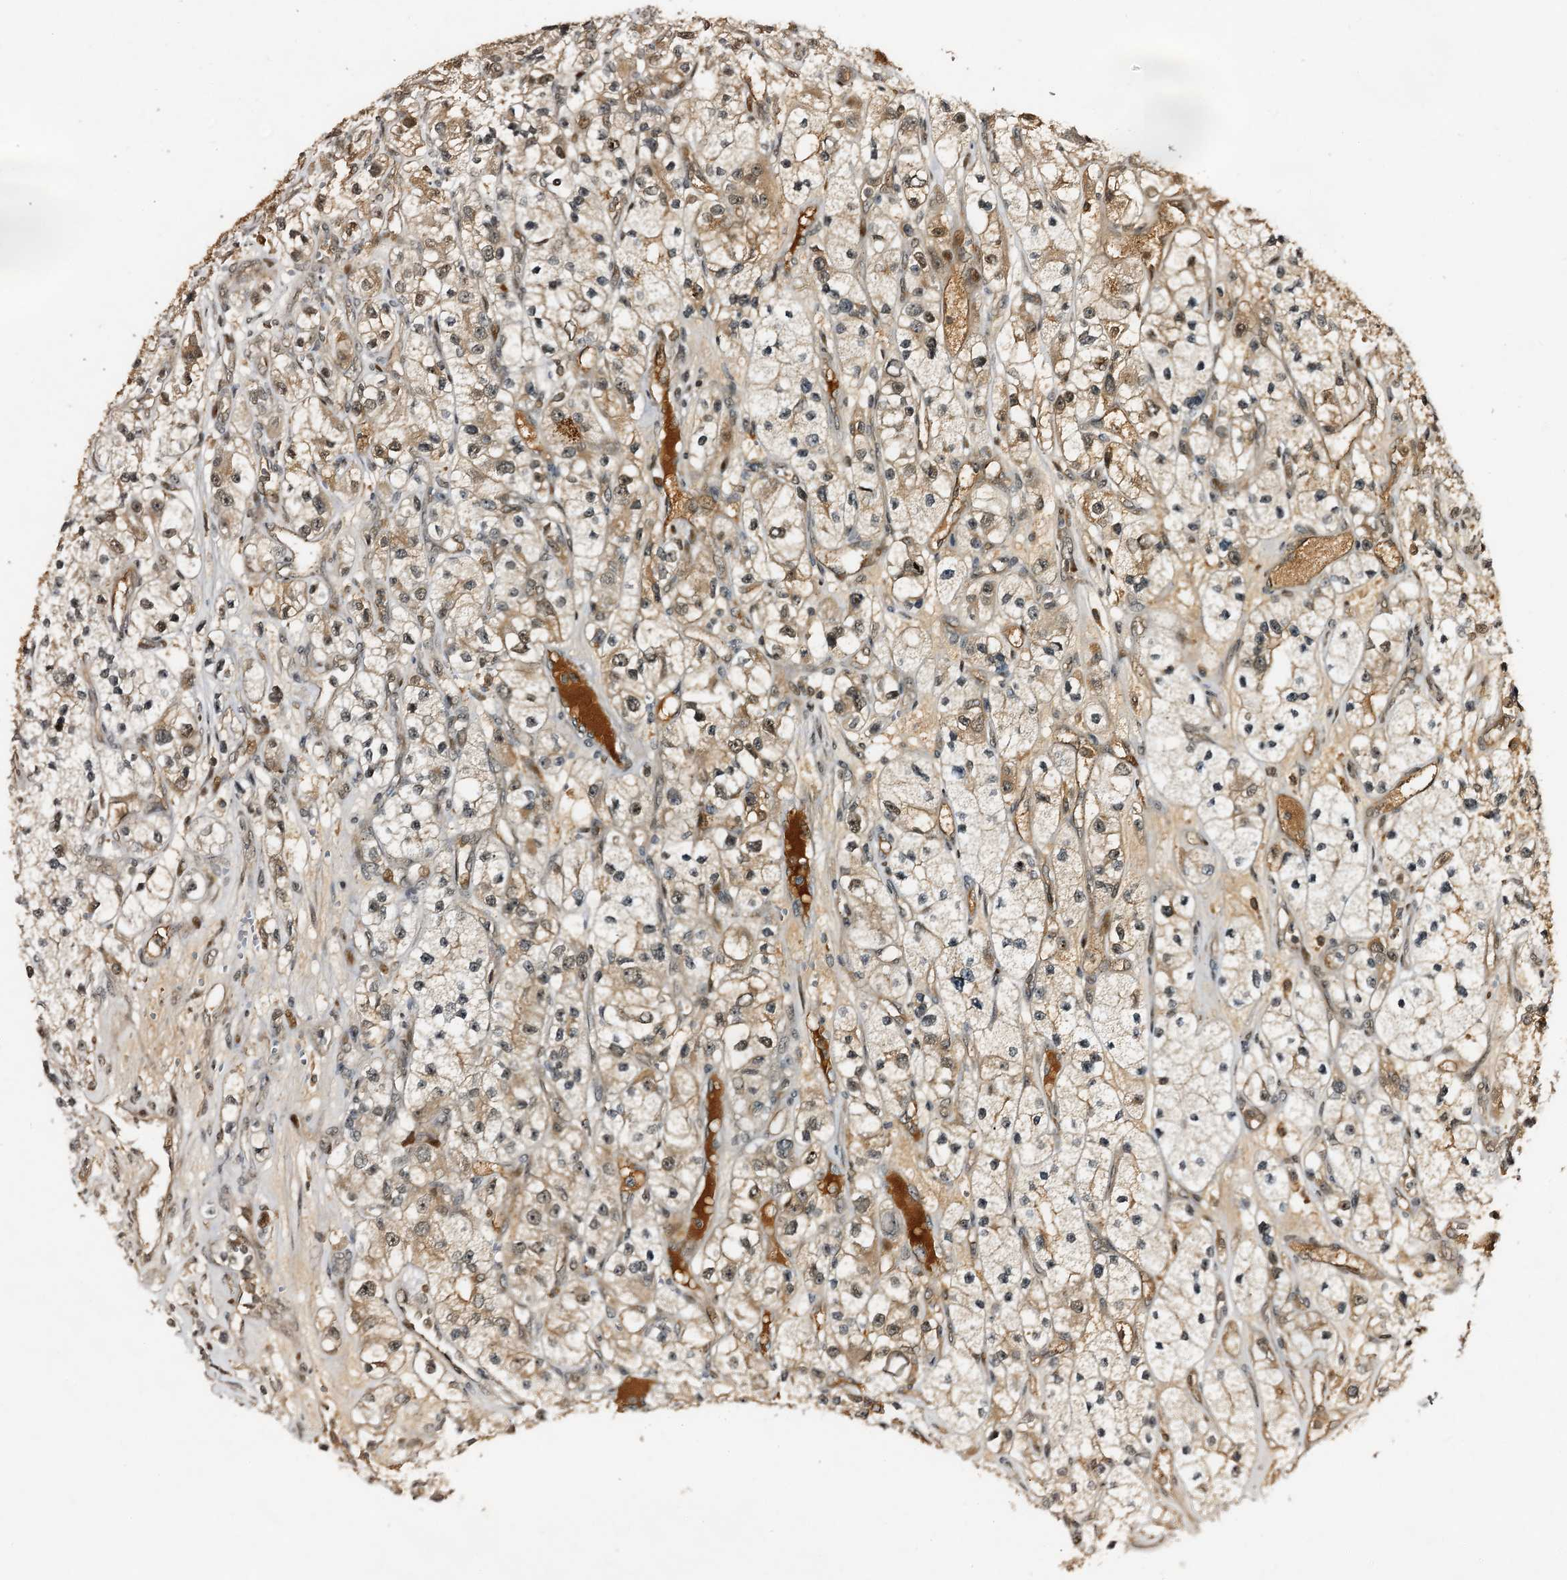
{"staining": {"intensity": "moderate", "quantity": "25%-75%", "location": "cytoplasmic/membranous,nuclear"}, "tissue": "renal cancer", "cell_type": "Tumor cells", "image_type": "cancer", "snomed": [{"axis": "morphology", "description": "Adenocarcinoma, NOS"}, {"axis": "topography", "description": "Kidney"}], "caption": "IHC photomicrograph of human adenocarcinoma (renal) stained for a protein (brown), which demonstrates medium levels of moderate cytoplasmic/membranous and nuclear expression in about 25%-75% of tumor cells.", "gene": "TRAPPC4", "patient": {"sex": "female", "age": 57}}